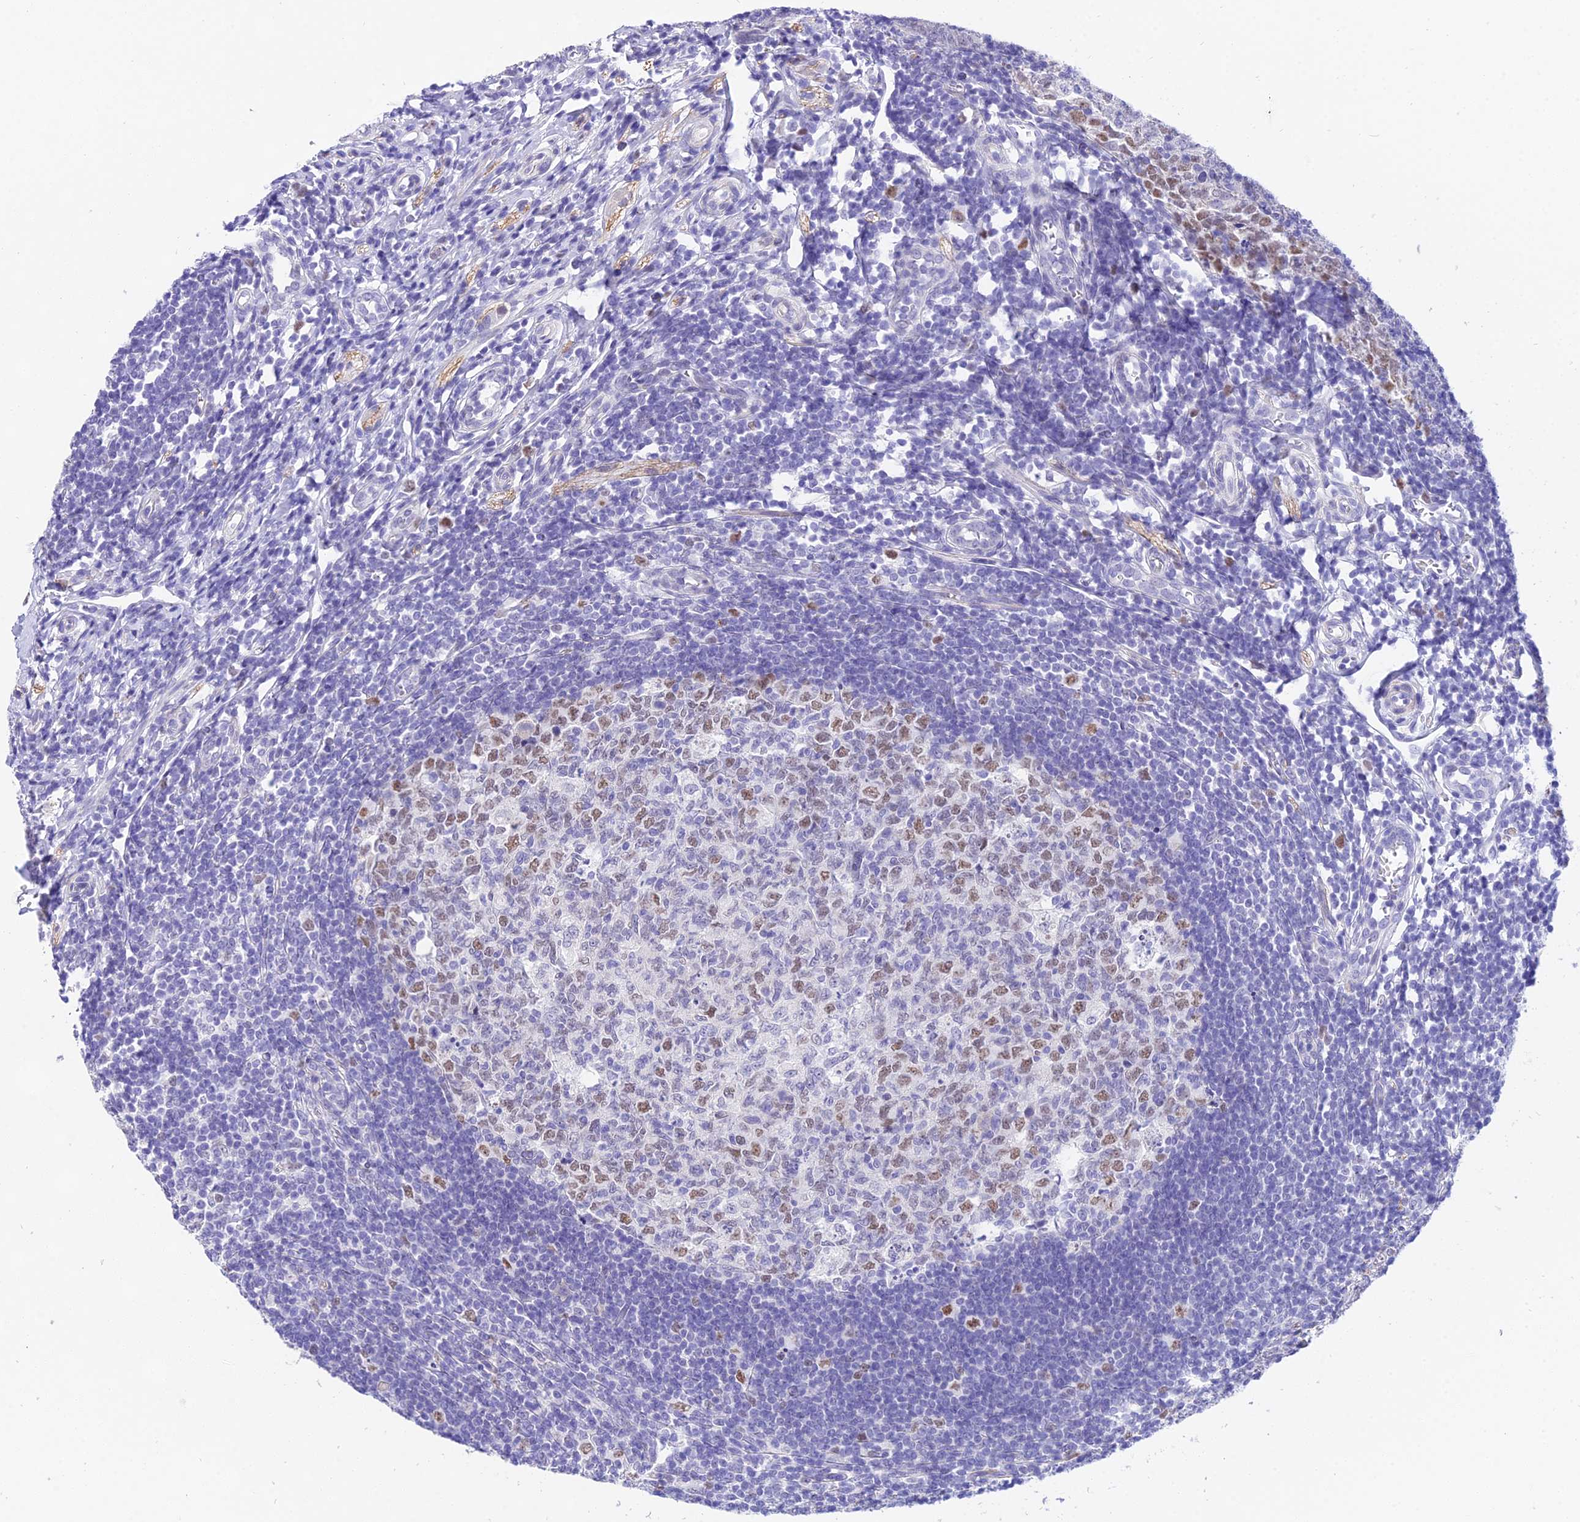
{"staining": {"intensity": "strong", "quantity": "<25%", "location": "cytoplasmic/membranous"}, "tissue": "appendix", "cell_type": "Glandular cells", "image_type": "normal", "snomed": [{"axis": "morphology", "description": "Normal tissue, NOS"}, {"axis": "topography", "description": "Appendix"}], "caption": "An image of human appendix stained for a protein displays strong cytoplasmic/membranous brown staining in glandular cells. Nuclei are stained in blue.", "gene": "DEFB107A", "patient": {"sex": "male", "age": 14}}